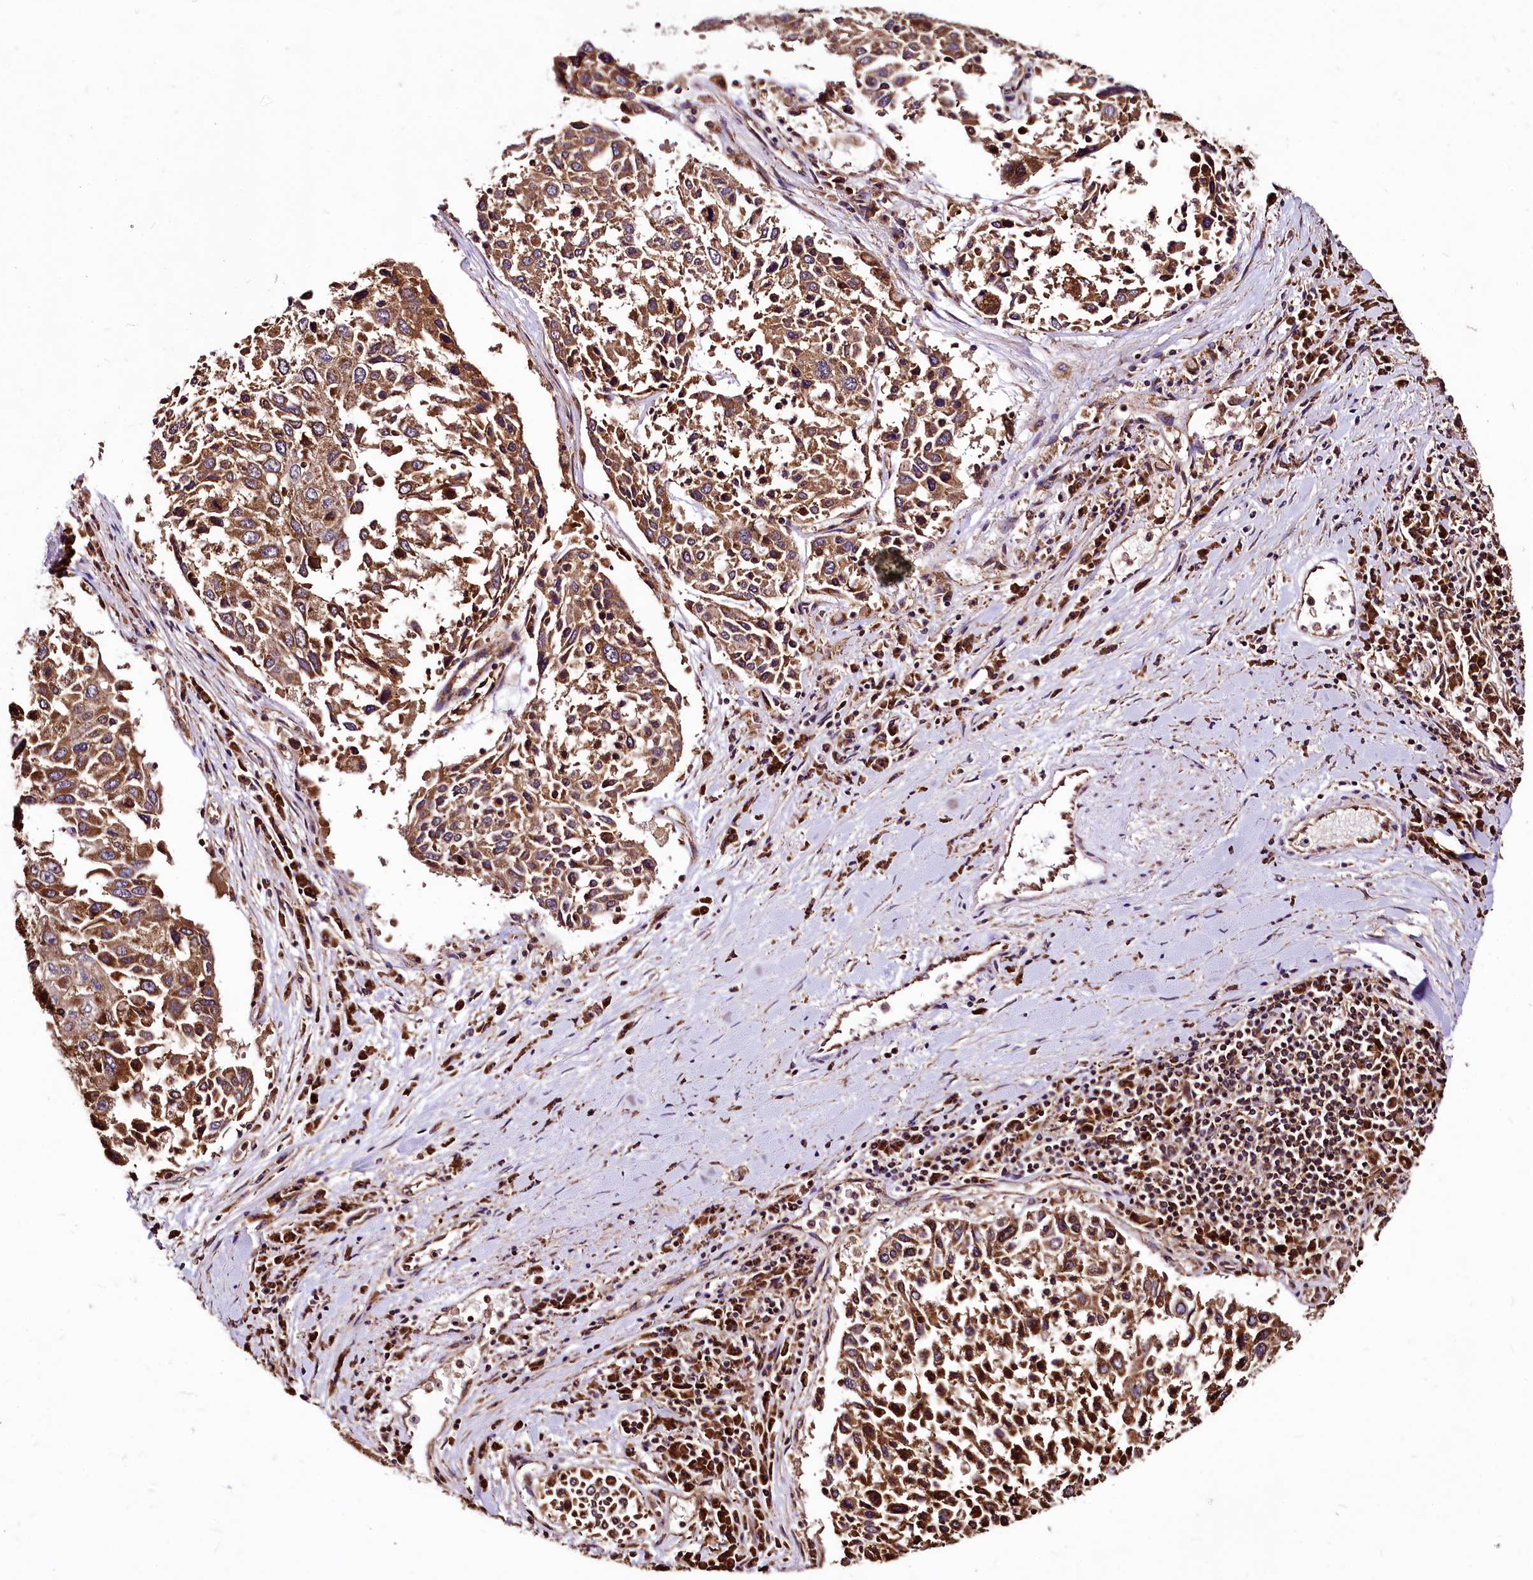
{"staining": {"intensity": "strong", "quantity": ">75%", "location": "cytoplasmic/membranous"}, "tissue": "lung cancer", "cell_type": "Tumor cells", "image_type": "cancer", "snomed": [{"axis": "morphology", "description": "Squamous cell carcinoma, NOS"}, {"axis": "topography", "description": "Lung"}], "caption": "The image displays a brown stain indicating the presence of a protein in the cytoplasmic/membranous of tumor cells in lung cancer (squamous cell carcinoma).", "gene": "LRSAM1", "patient": {"sex": "male", "age": 65}}